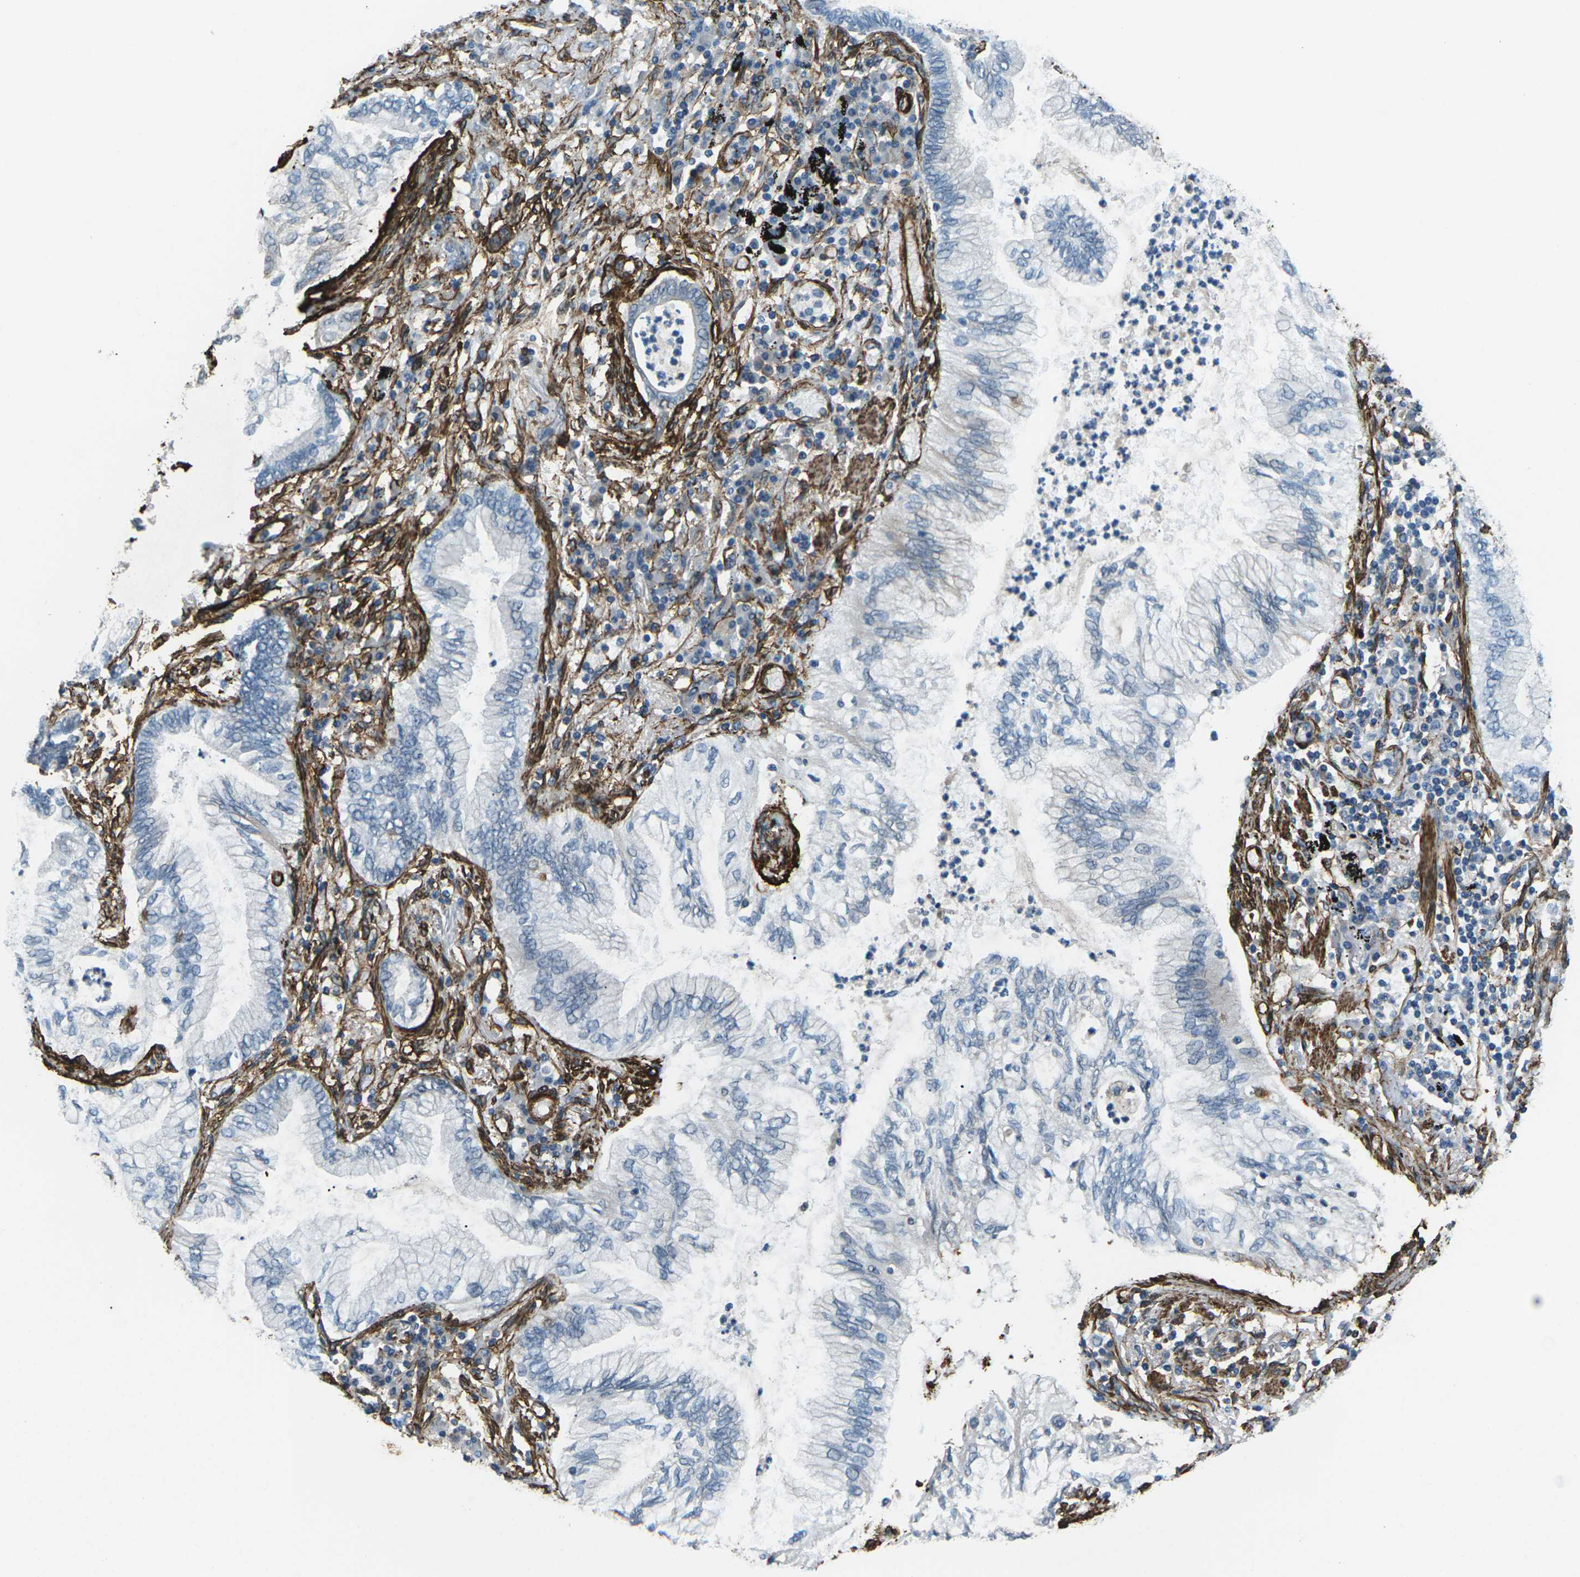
{"staining": {"intensity": "negative", "quantity": "none", "location": "none"}, "tissue": "lung cancer", "cell_type": "Tumor cells", "image_type": "cancer", "snomed": [{"axis": "morphology", "description": "Normal tissue, NOS"}, {"axis": "morphology", "description": "Adenocarcinoma, NOS"}, {"axis": "topography", "description": "Bronchus"}, {"axis": "topography", "description": "Lung"}], "caption": "This is an immunohistochemistry micrograph of human lung cancer (adenocarcinoma). There is no staining in tumor cells.", "gene": "GRAMD1C", "patient": {"sex": "female", "age": 70}}